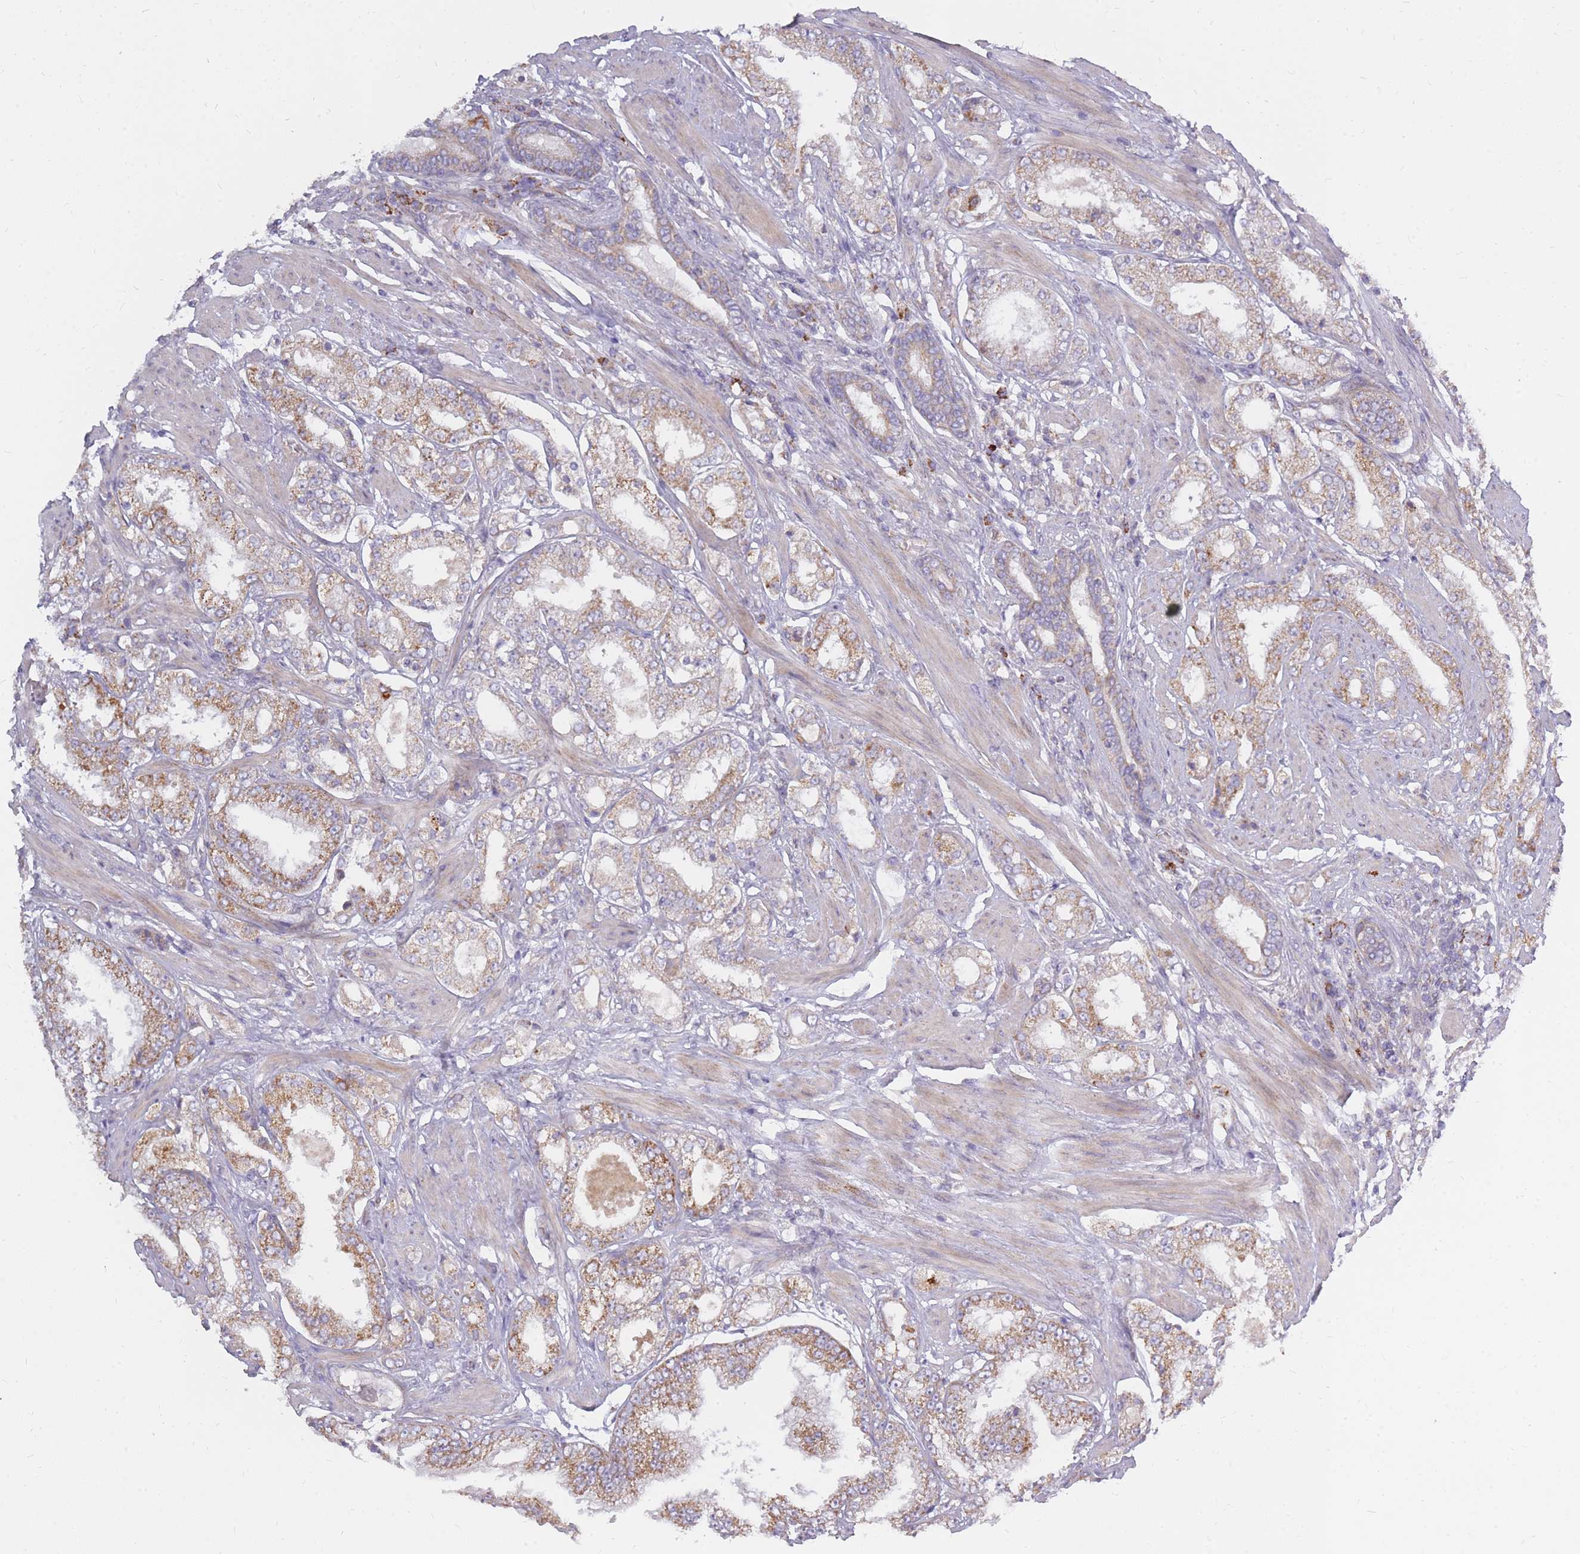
{"staining": {"intensity": "moderate", "quantity": "25%-75%", "location": "cytoplasmic/membranous"}, "tissue": "prostate cancer", "cell_type": "Tumor cells", "image_type": "cancer", "snomed": [{"axis": "morphology", "description": "Adenocarcinoma, High grade"}, {"axis": "topography", "description": "Prostate"}], "caption": "Protein staining demonstrates moderate cytoplasmic/membranous positivity in about 25%-75% of tumor cells in prostate adenocarcinoma (high-grade).", "gene": "ALKBH4", "patient": {"sex": "male", "age": 68}}